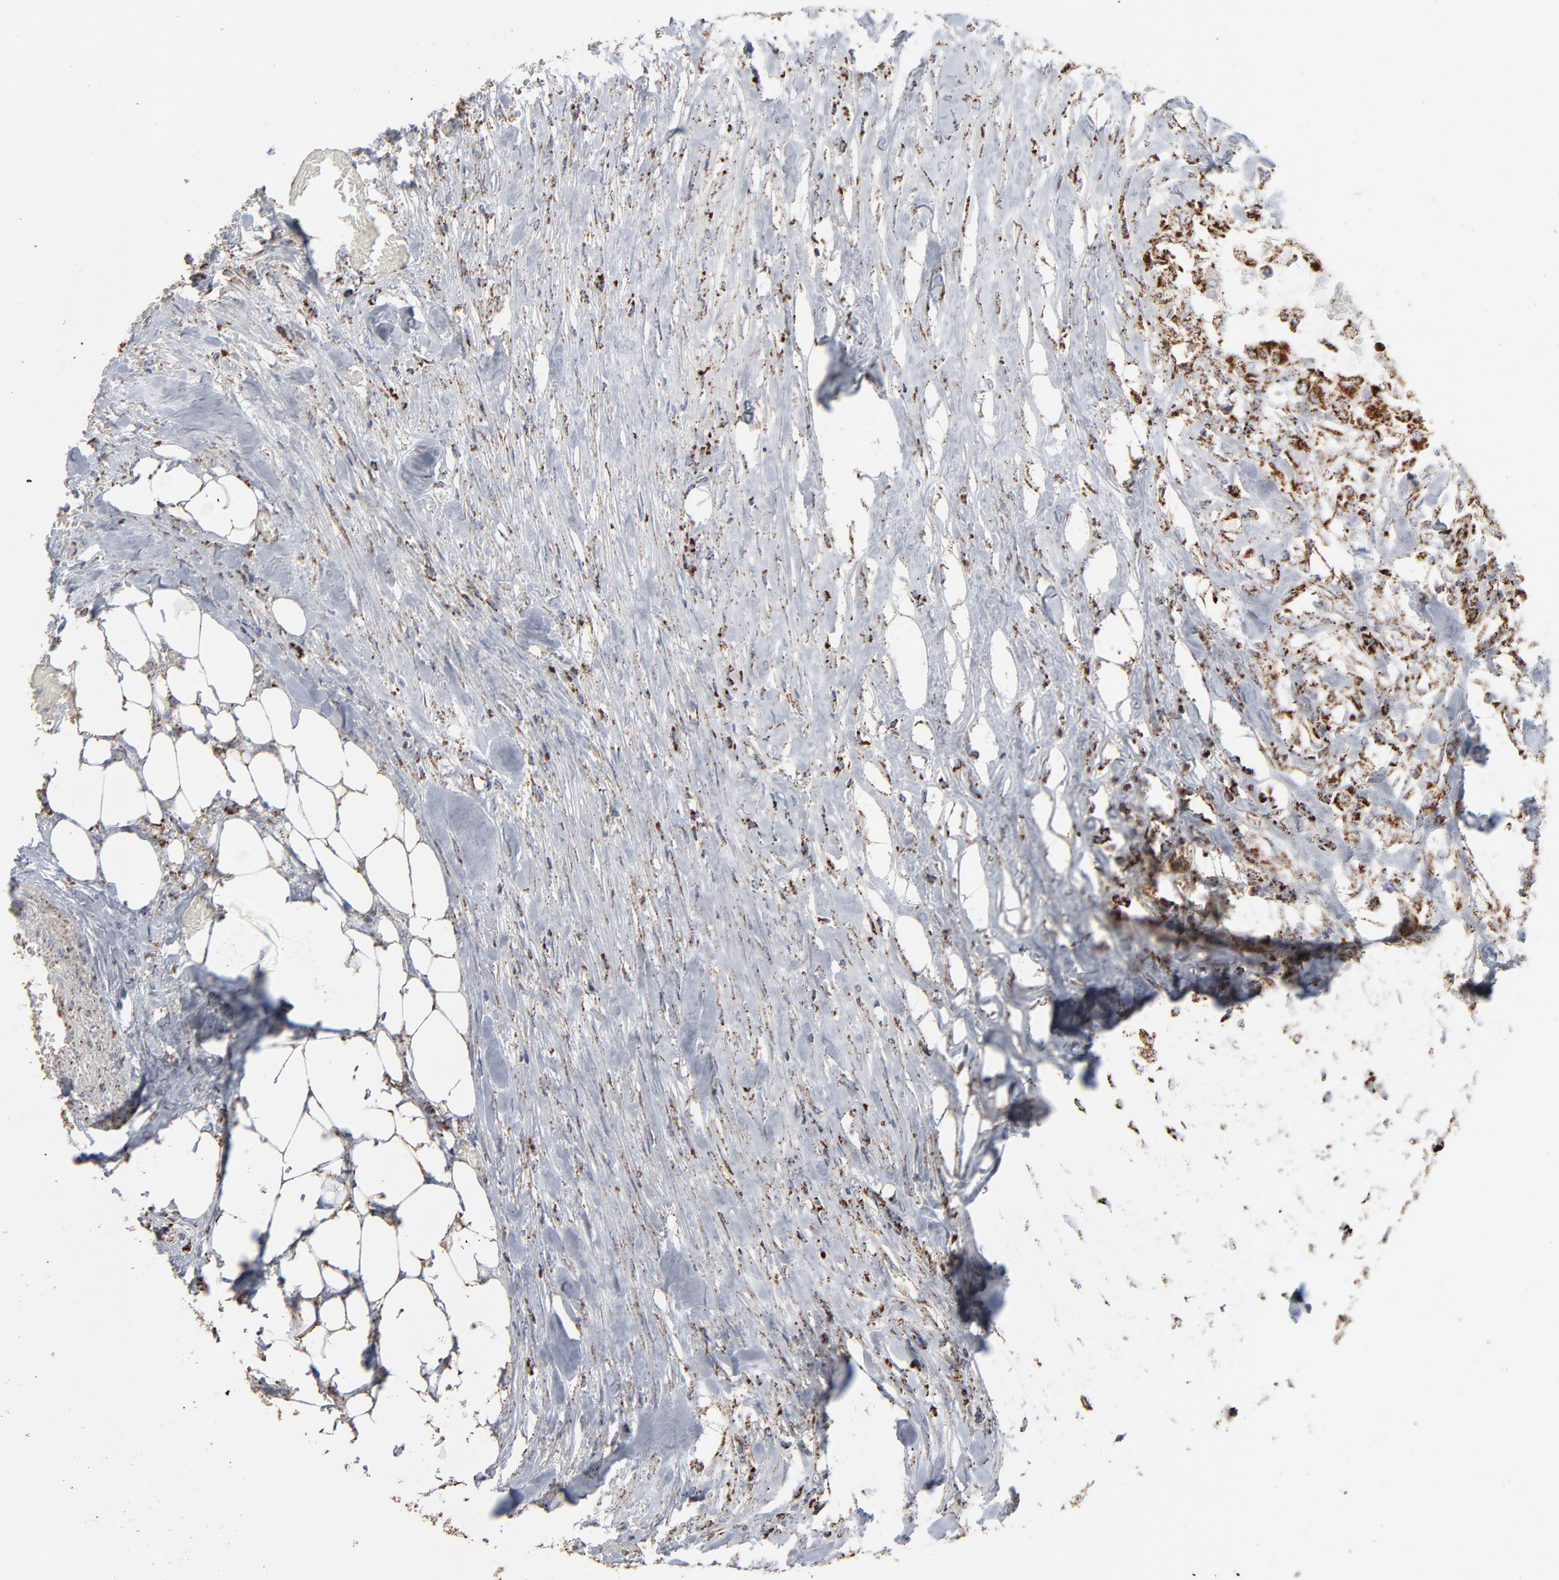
{"staining": {"intensity": "strong", "quantity": ">75%", "location": "cytoplasmic/membranous"}, "tissue": "colorectal cancer", "cell_type": "Tumor cells", "image_type": "cancer", "snomed": [{"axis": "morphology", "description": "Normal tissue, NOS"}, {"axis": "morphology", "description": "Adenocarcinoma, NOS"}, {"axis": "topography", "description": "Rectum"}, {"axis": "topography", "description": "Peripheral nerve tissue"}], "caption": "This is an image of immunohistochemistry staining of colorectal cancer, which shows strong positivity in the cytoplasmic/membranous of tumor cells.", "gene": "UQCRC1", "patient": {"sex": "female", "age": 77}}